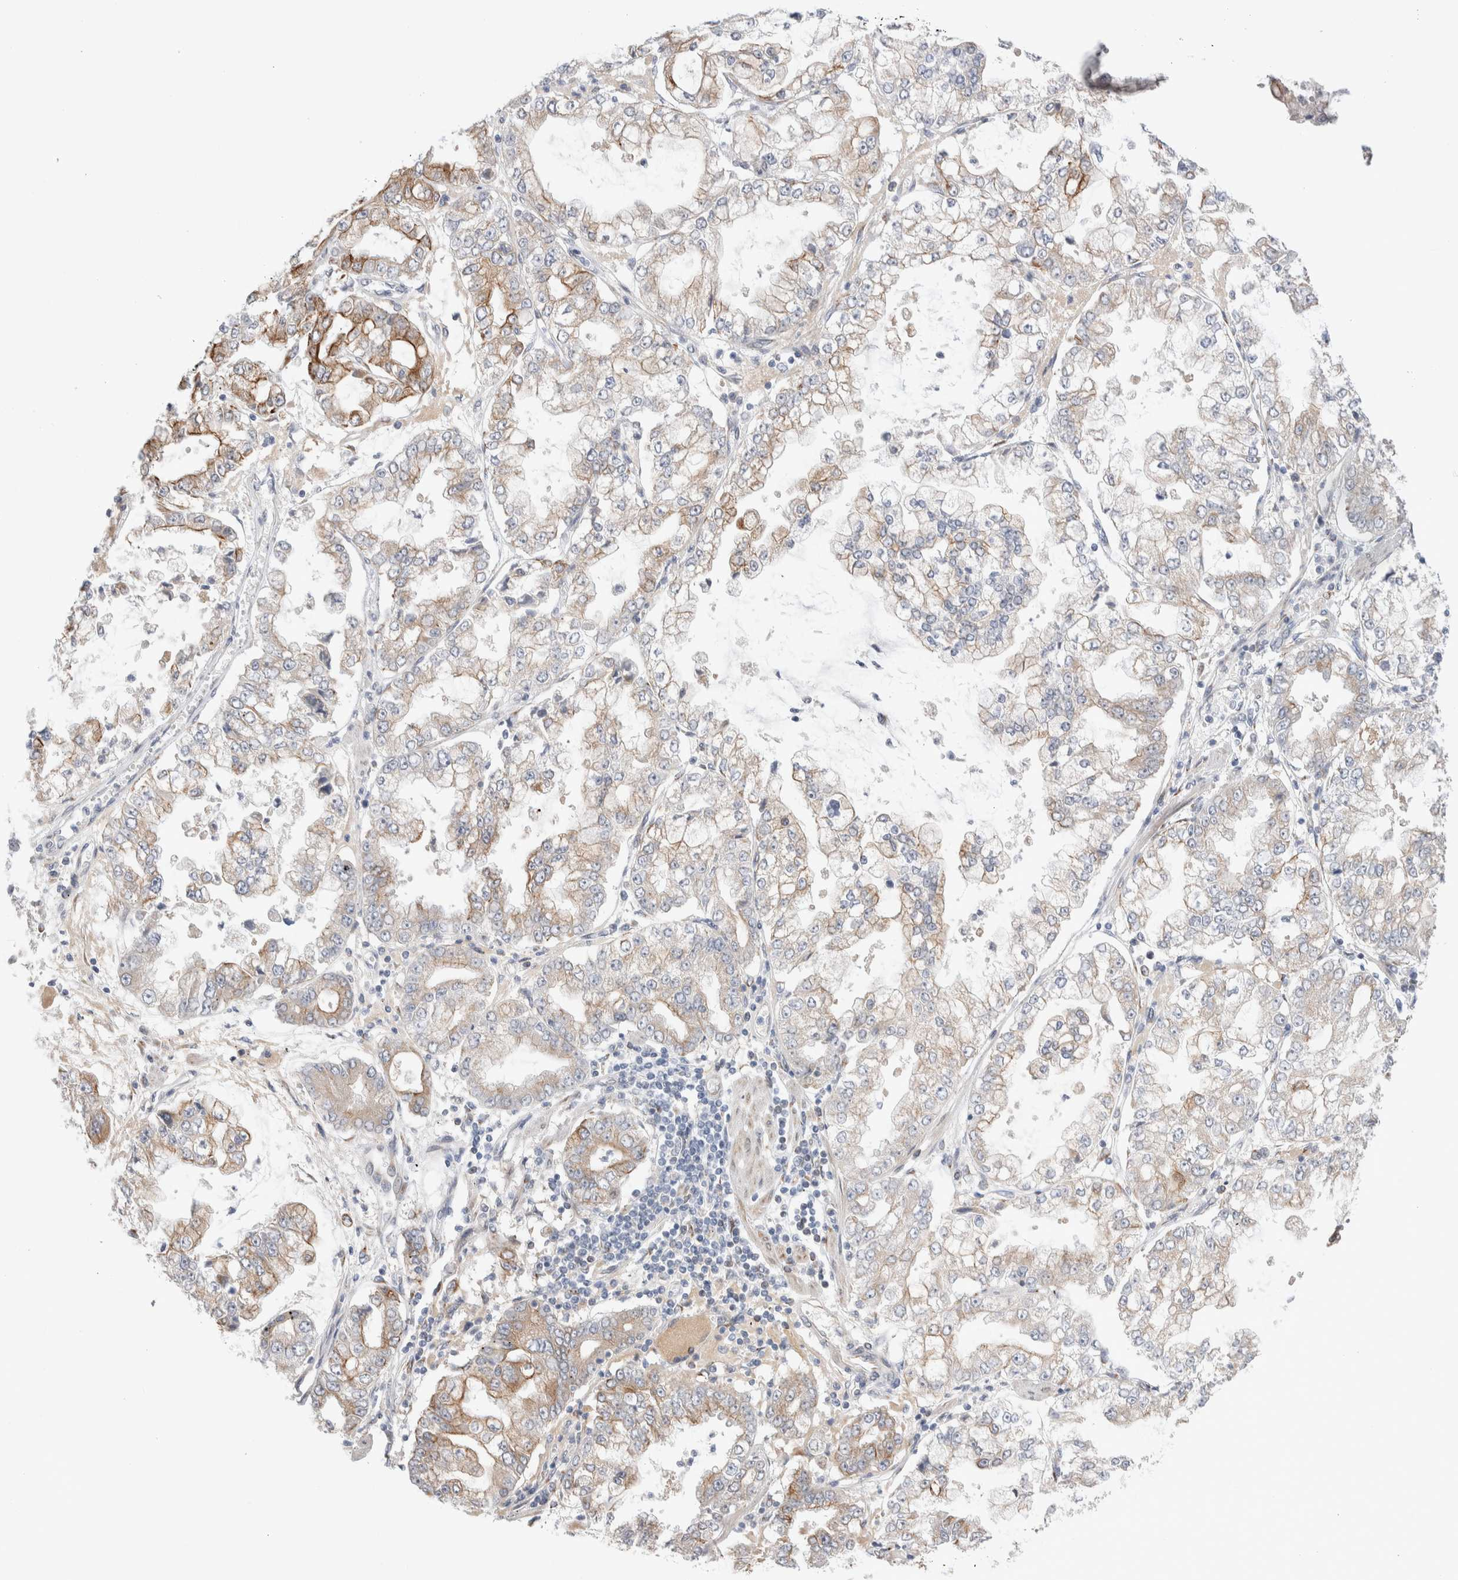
{"staining": {"intensity": "moderate", "quantity": "25%-75%", "location": "cytoplasmic/membranous"}, "tissue": "stomach cancer", "cell_type": "Tumor cells", "image_type": "cancer", "snomed": [{"axis": "morphology", "description": "Adenocarcinoma, NOS"}, {"axis": "topography", "description": "Stomach"}], "caption": "Moderate cytoplasmic/membranous staining for a protein is present in approximately 25%-75% of tumor cells of stomach adenocarcinoma using immunohistochemistry.", "gene": "C1orf112", "patient": {"sex": "male", "age": 76}}